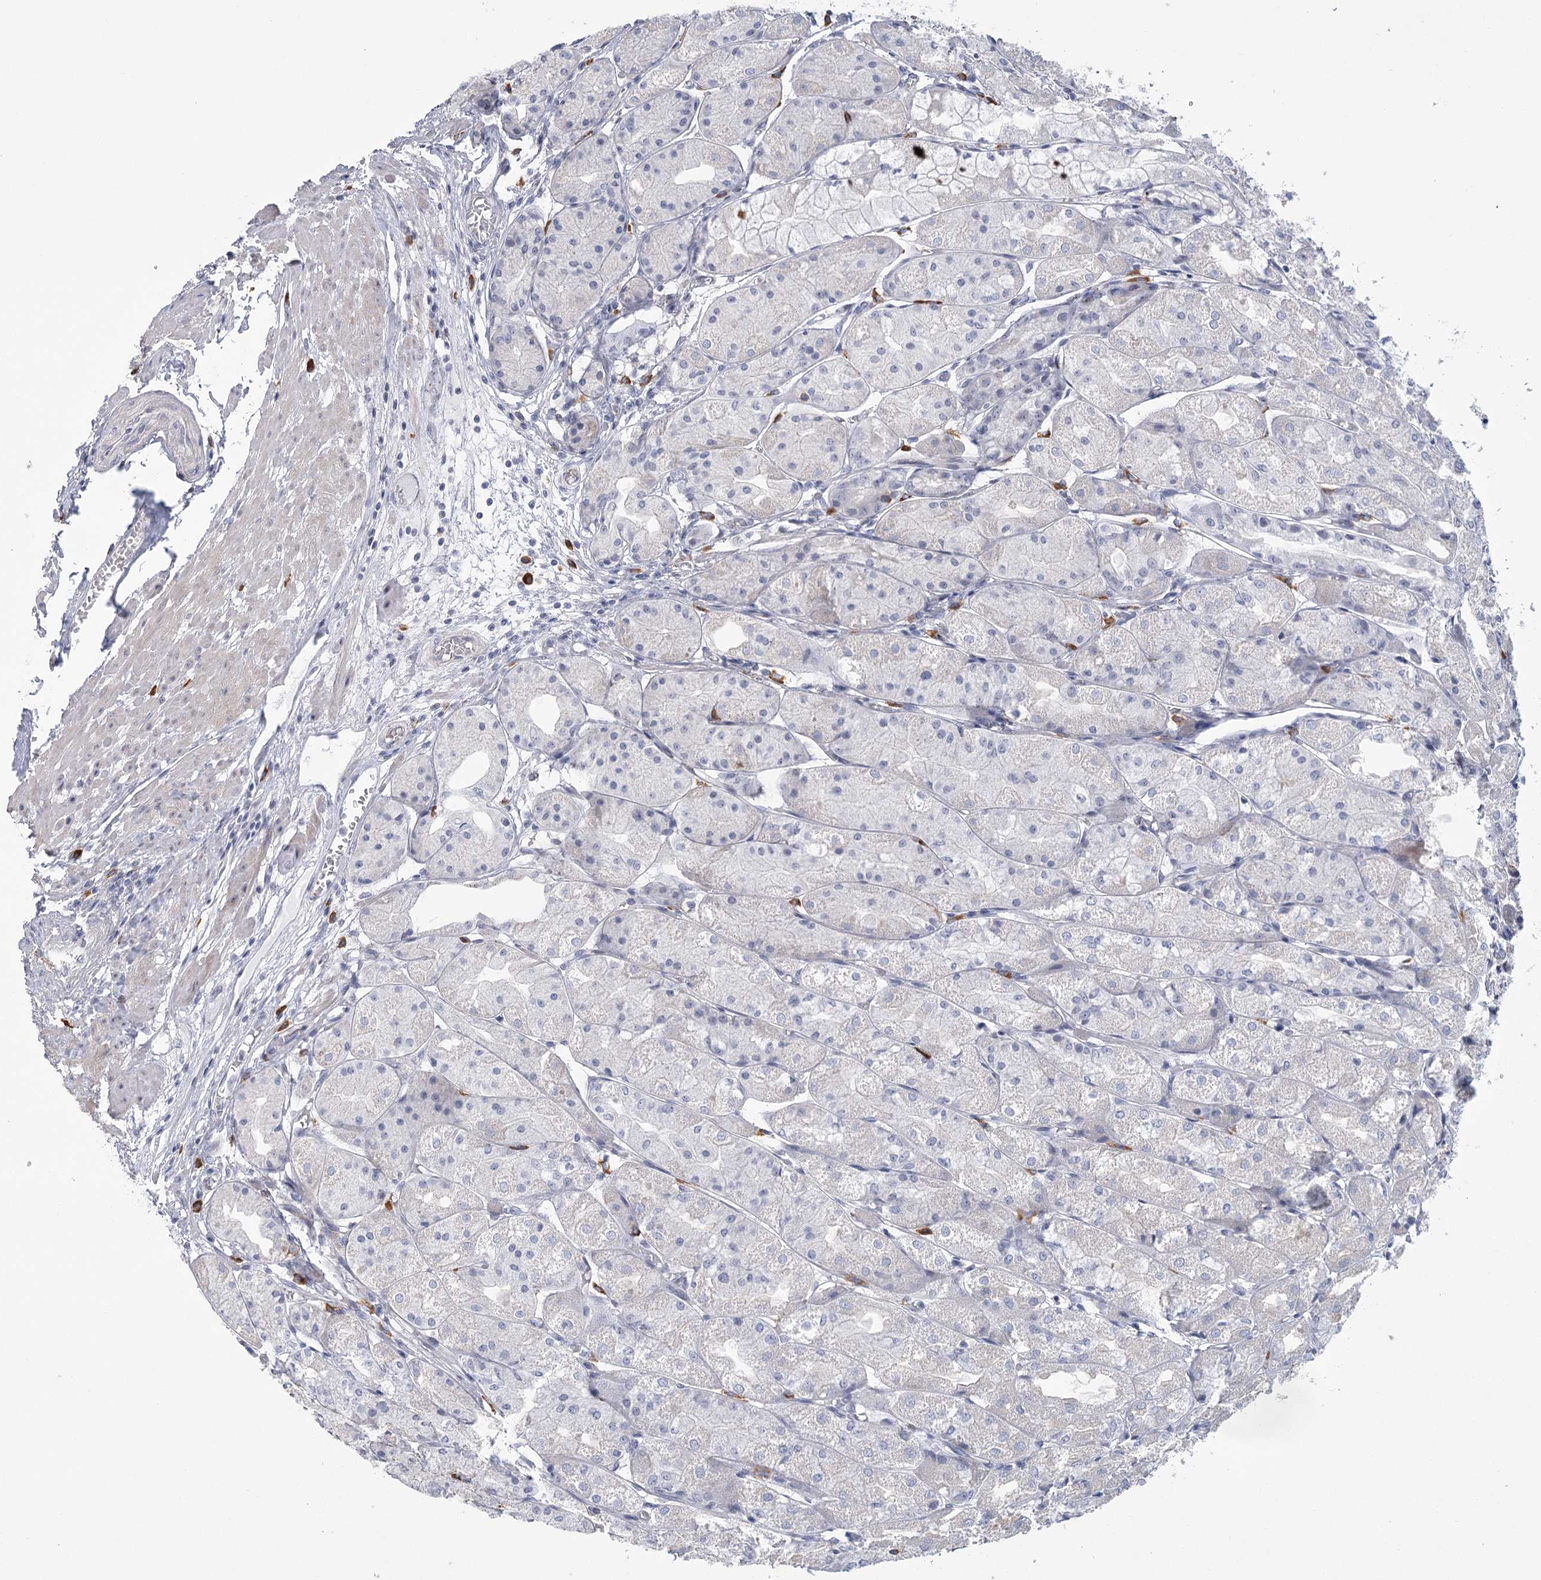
{"staining": {"intensity": "negative", "quantity": "none", "location": "none"}, "tissue": "stomach", "cell_type": "Glandular cells", "image_type": "normal", "snomed": [{"axis": "morphology", "description": "Normal tissue, NOS"}, {"axis": "topography", "description": "Stomach, upper"}], "caption": "Stomach was stained to show a protein in brown. There is no significant positivity in glandular cells. (DAB immunohistochemistry visualized using brightfield microscopy, high magnification).", "gene": "FAM76B", "patient": {"sex": "male", "age": 72}}